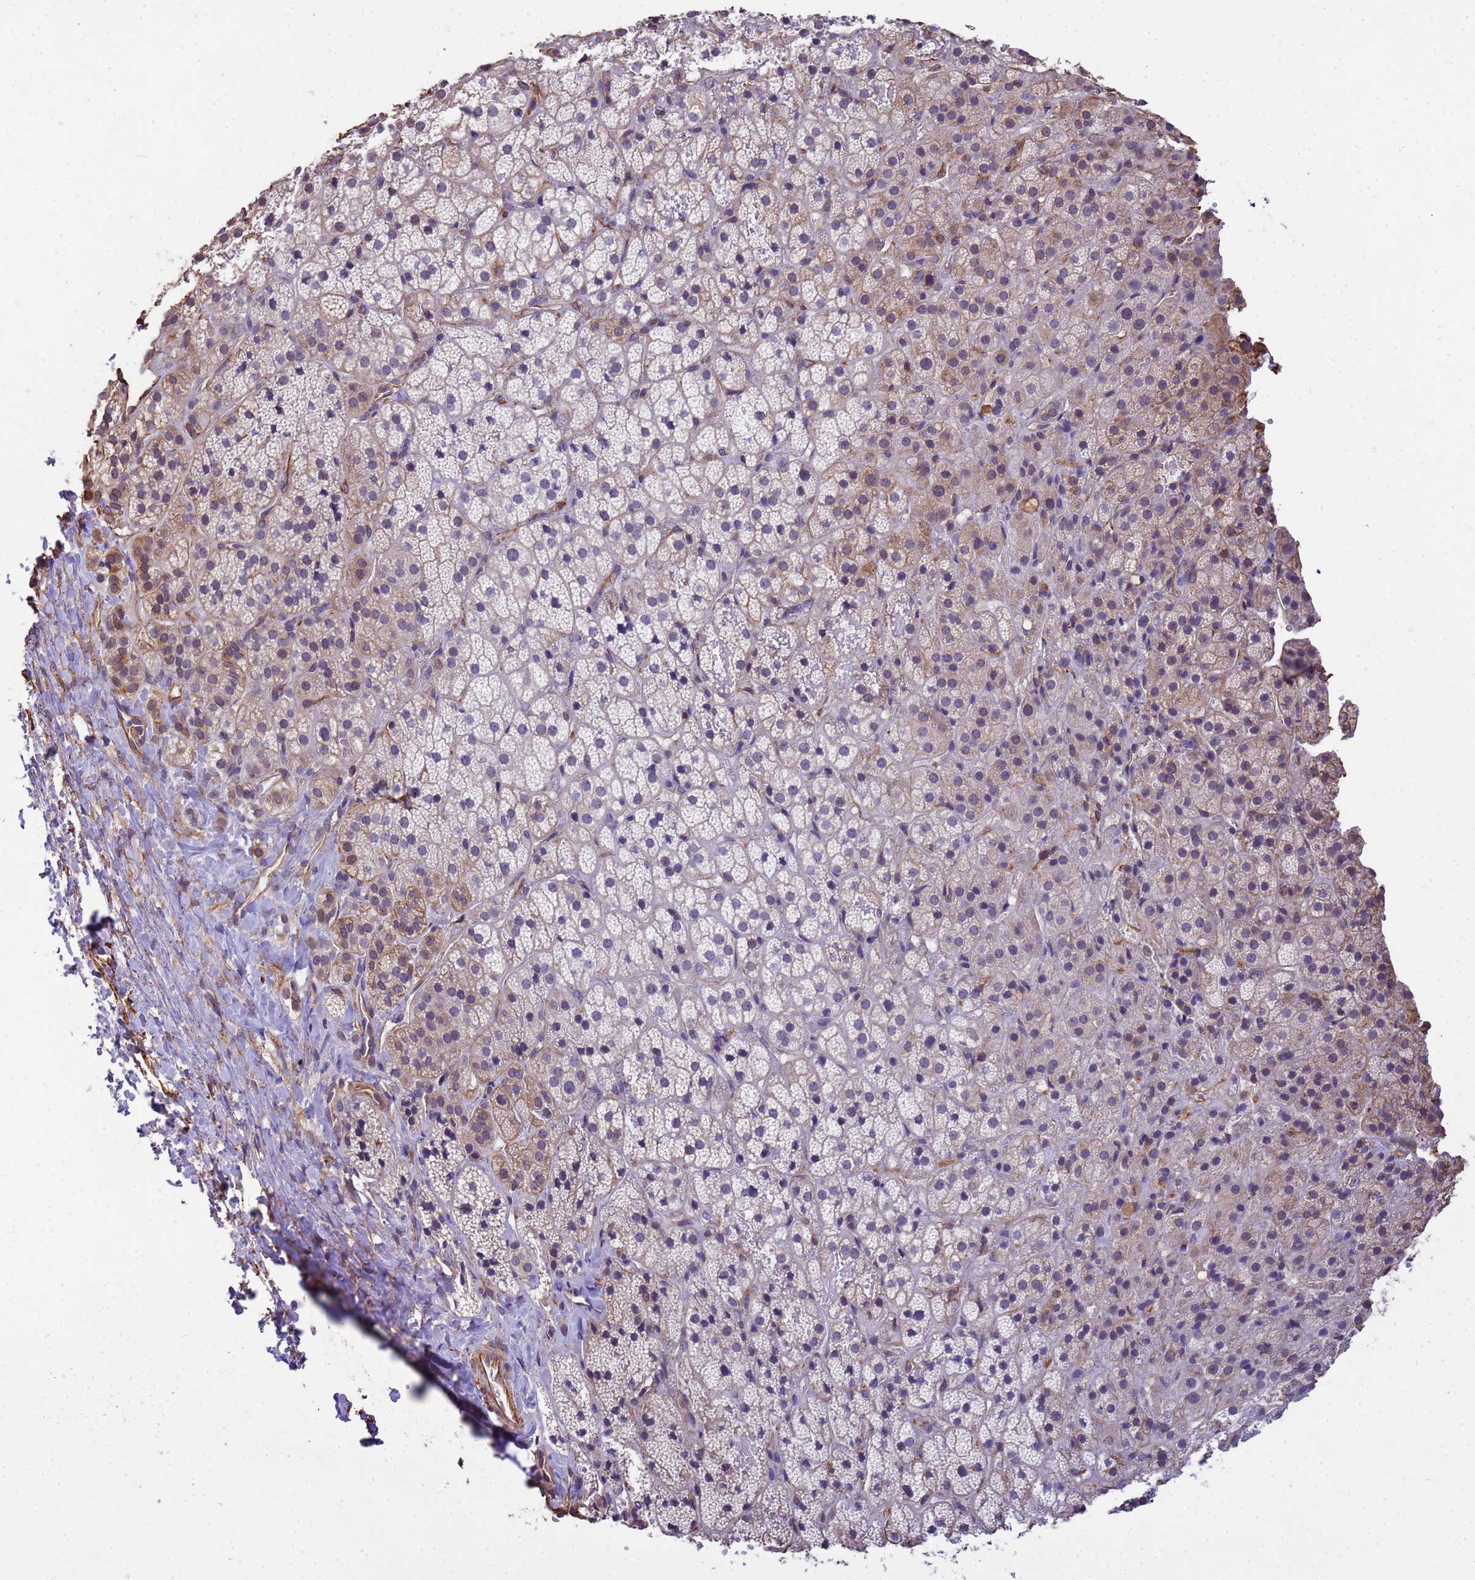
{"staining": {"intensity": "weak", "quantity": "<25%", "location": "cytoplasmic/membranous"}, "tissue": "adrenal gland", "cell_type": "Glandular cells", "image_type": "normal", "snomed": [{"axis": "morphology", "description": "Normal tissue, NOS"}, {"axis": "topography", "description": "Adrenal gland"}], "caption": "This image is of unremarkable adrenal gland stained with immunohistochemistry (IHC) to label a protein in brown with the nuclei are counter-stained blue. There is no staining in glandular cells.", "gene": "TCEAL3", "patient": {"sex": "female", "age": 70}}